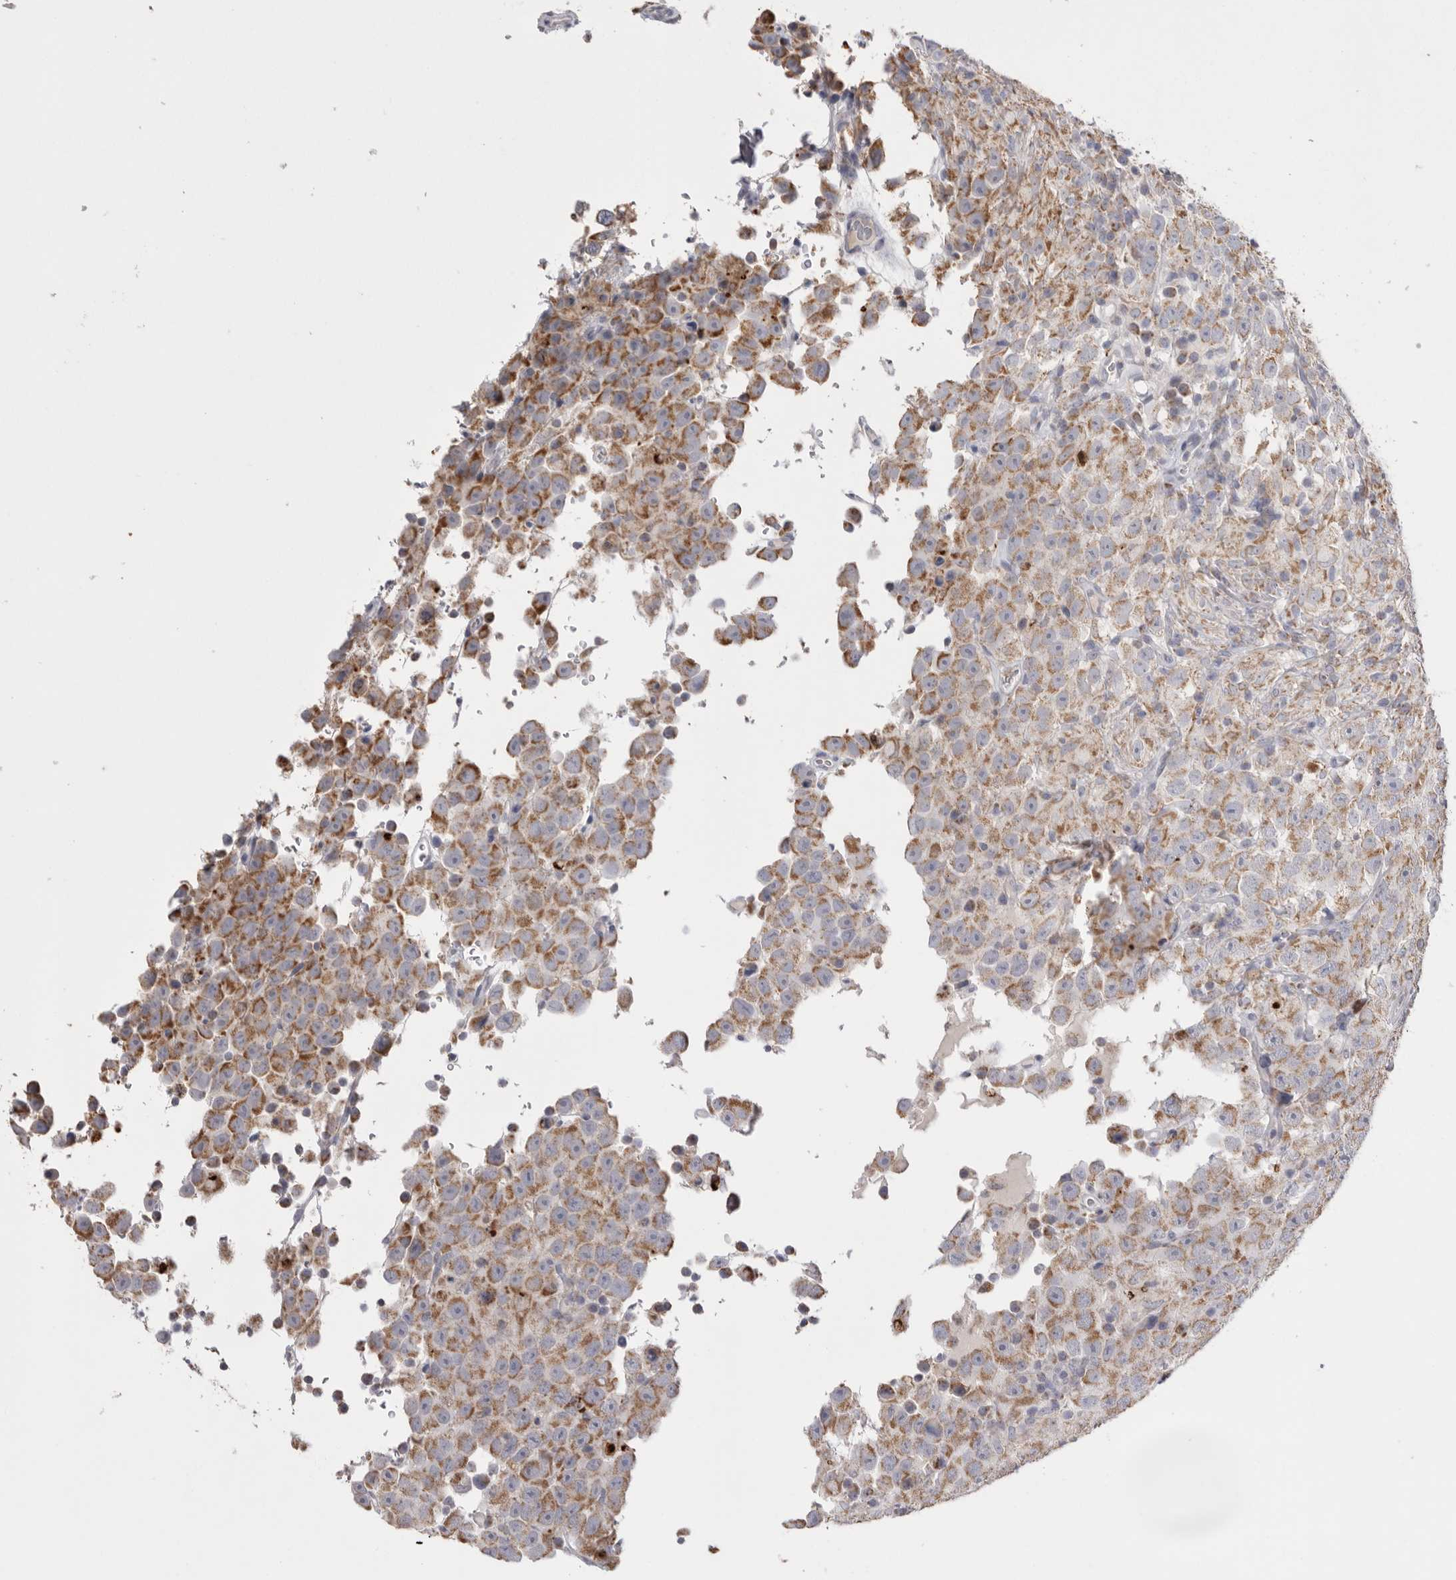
{"staining": {"intensity": "moderate", "quantity": ">75%", "location": "cytoplasmic/membranous"}, "tissue": "testis cancer", "cell_type": "Tumor cells", "image_type": "cancer", "snomed": [{"axis": "morphology", "description": "Seminoma, NOS"}, {"axis": "topography", "description": "Testis"}], "caption": "Immunohistochemical staining of human testis seminoma reveals medium levels of moderate cytoplasmic/membranous staining in about >75% of tumor cells.", "gene": "VDAC3", "patient": {"sex": "male", "age": 41}}